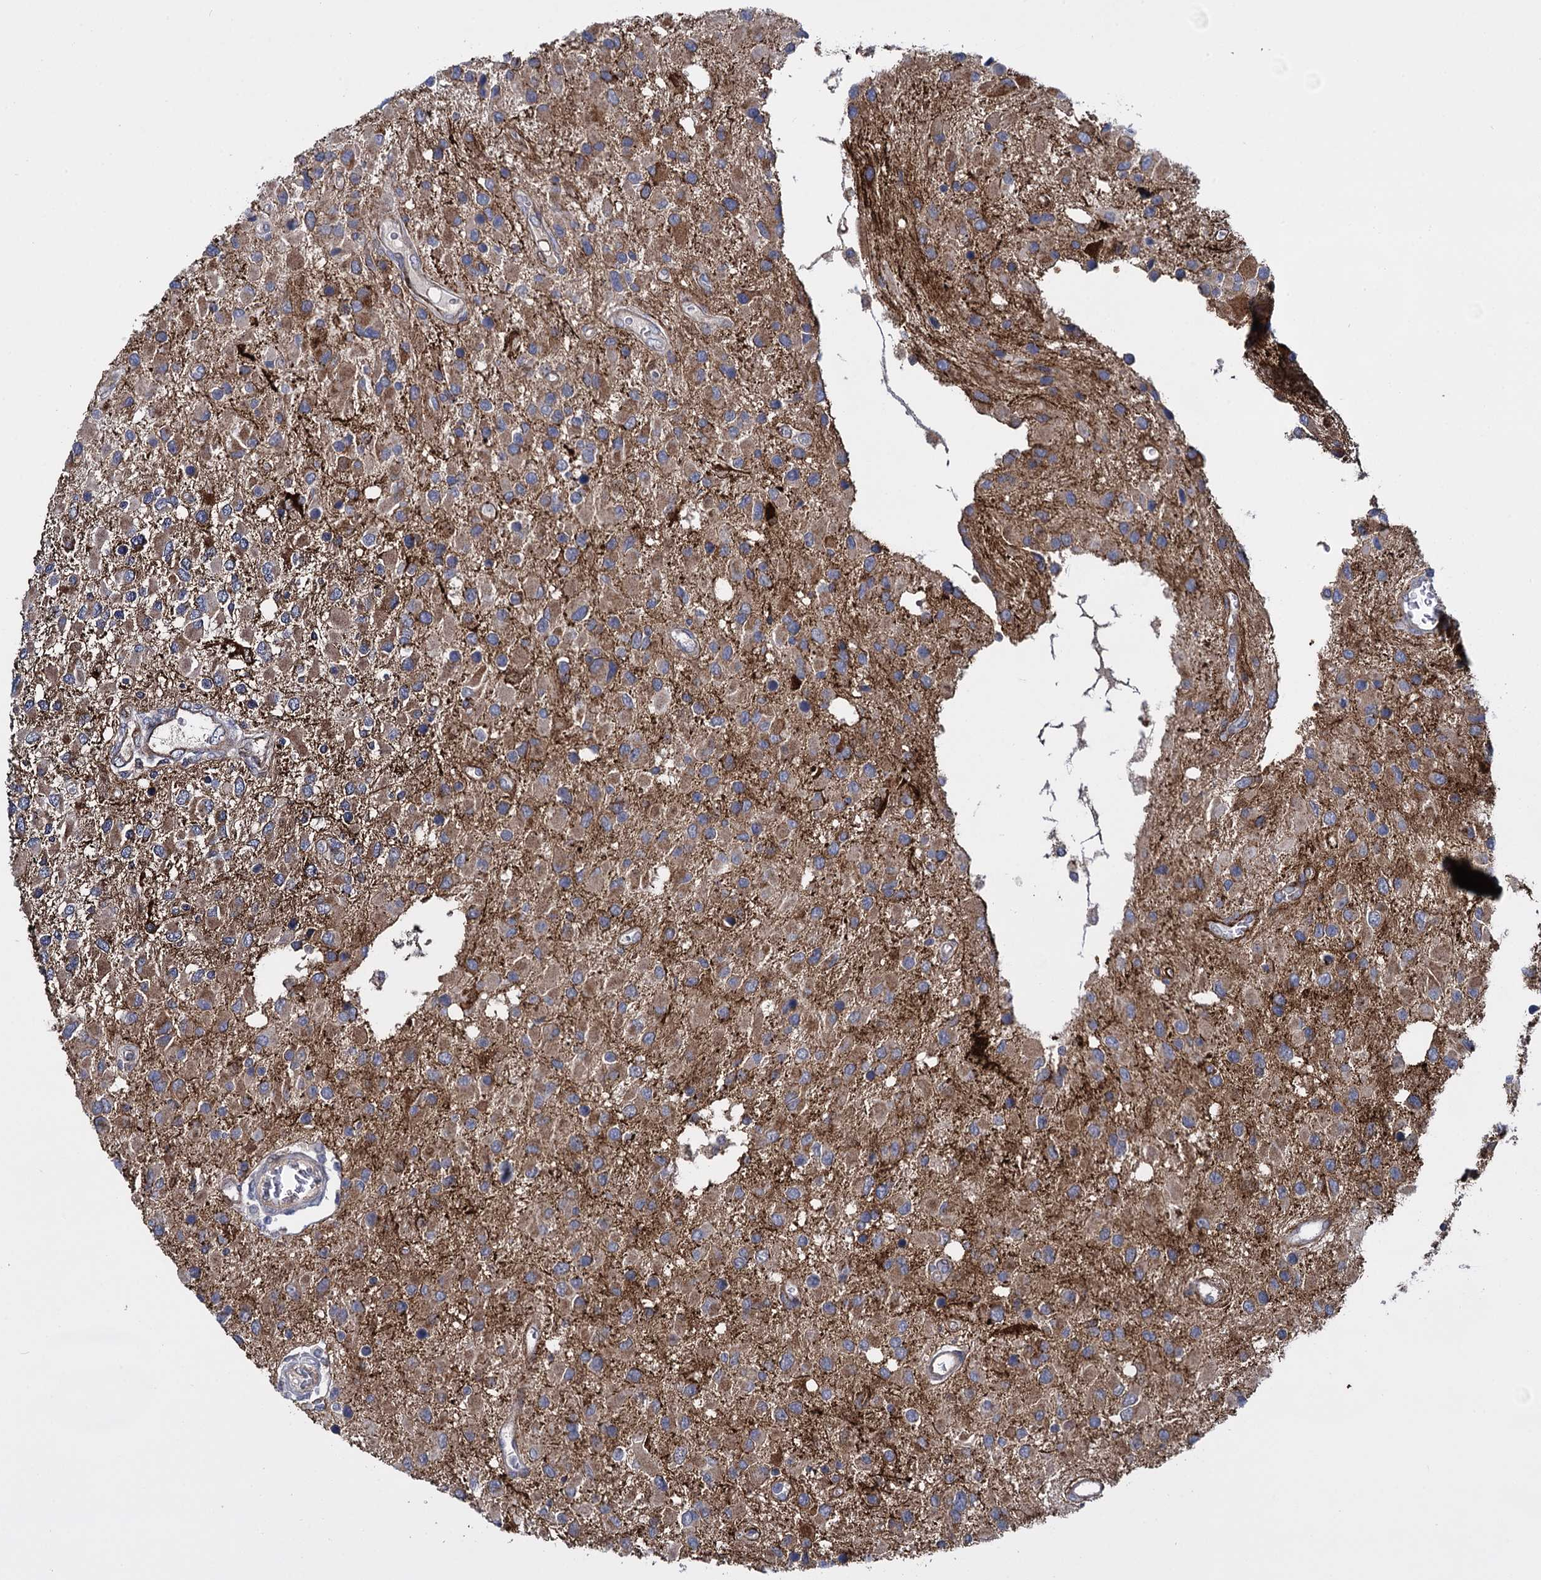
{"staining": {"intensity": "moderate", "quantity": ">75%", "location": "cytoplasmic/membranous"}, "tissue": "glioma", "cell_type": "Tumor cells", "image_type": "cancer", "snomed": [{"axis": "morphology", "description": "Glioma, malignant, High grade"}, {"axis": "topography", "description": "Brain"}], "caption": "Tumor cells exhibit medium levels of moderate cytoplasmic/membranous positivity in approximately >75% of cells in human malignant glioma (high-grade).", "gene": "SNCG", "patient": {"sex": "male", "age": 53}}